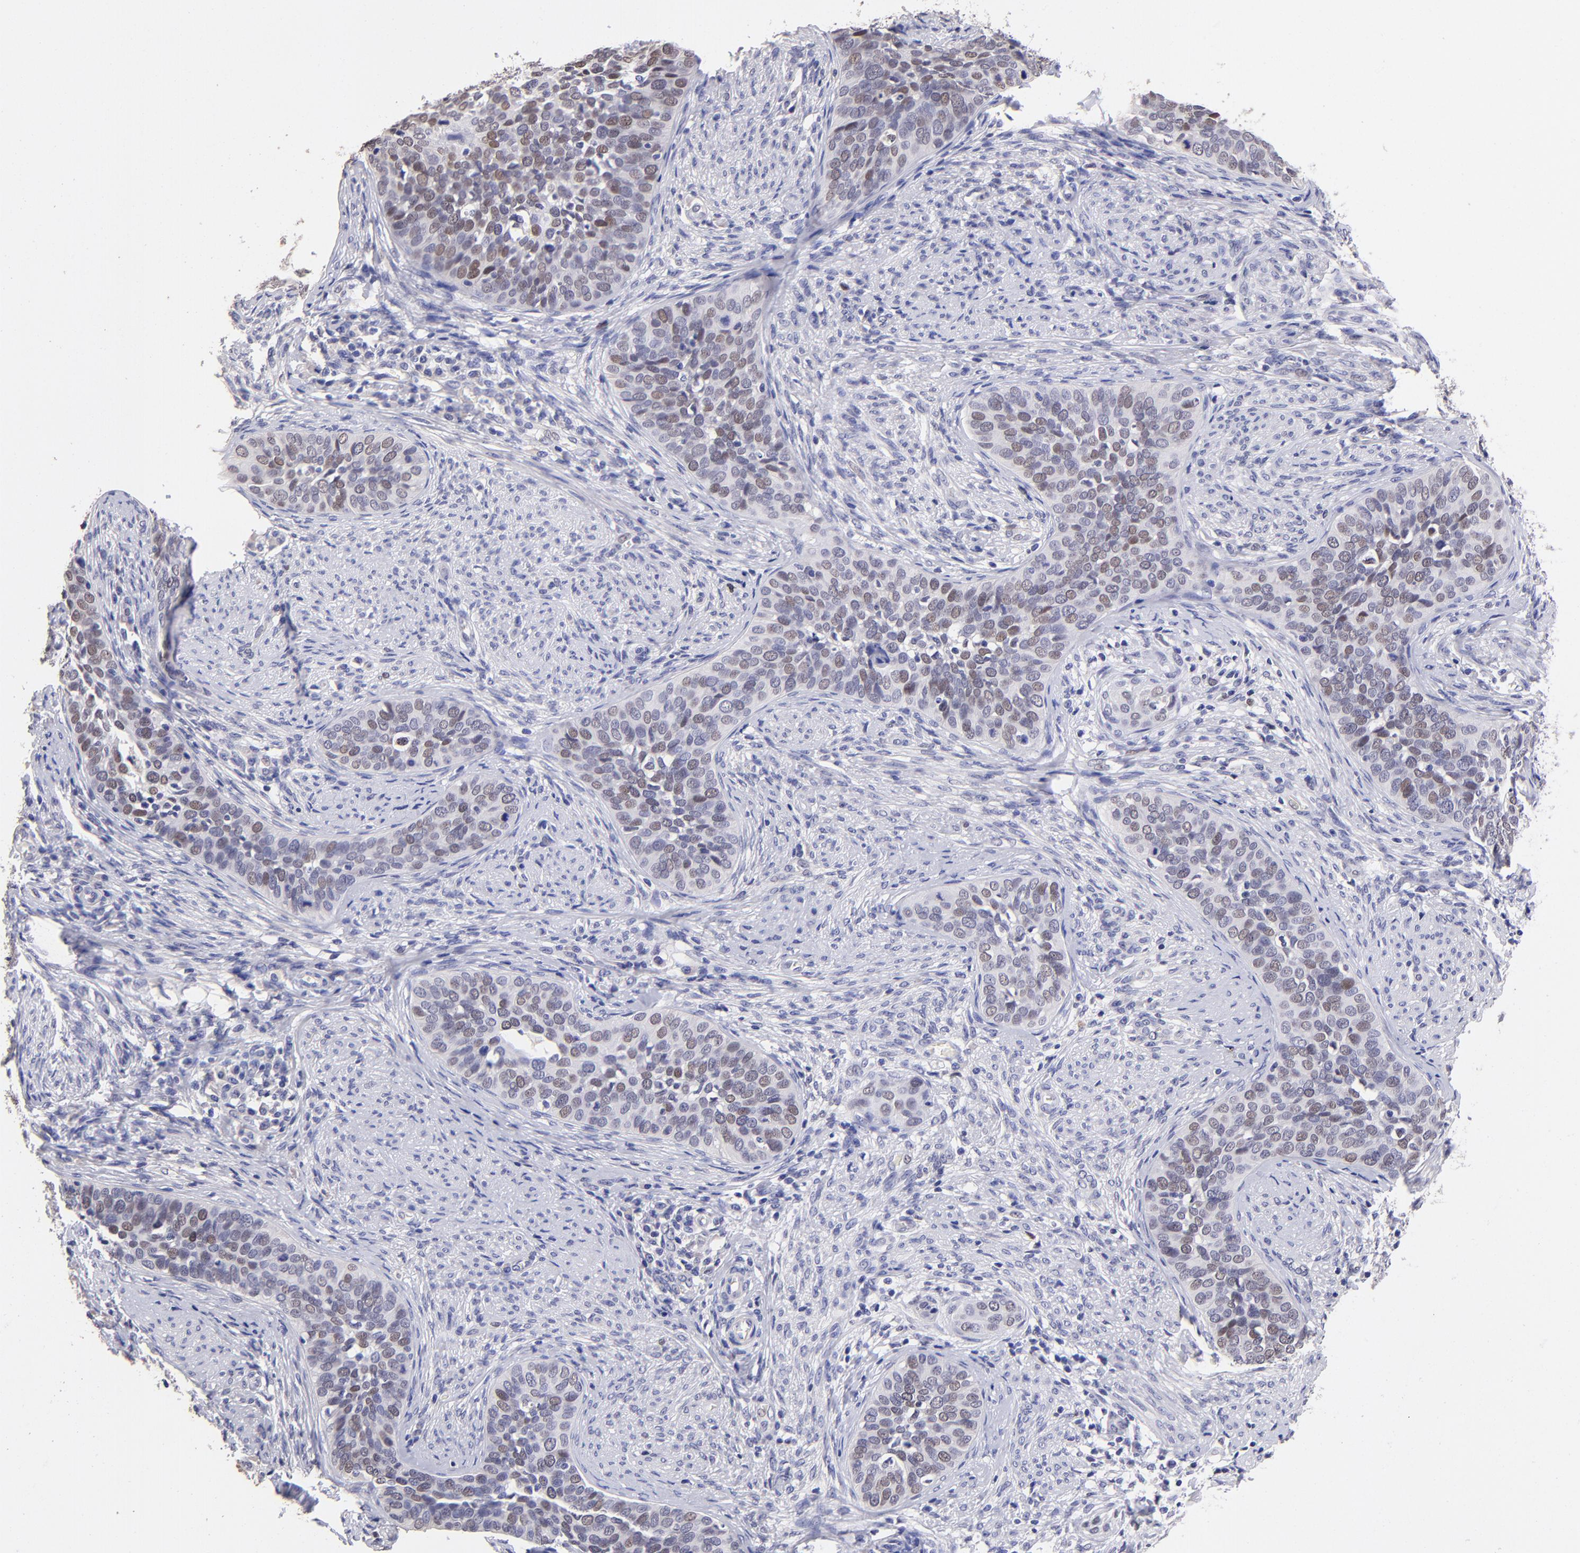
{"staining": {"intensity": "weak", "quantity": "25%-75%", "location": "nuclear"}, "tissue": "cervical cancer", "cell_type": "Tumor cells", "image_type": "cancer", "snomed": [{"axis": "morphology", "description": "Squamous cell carcinoma, NOS"}, {"axis": "topography", "description": "Cervix"}], "caption": "Squamous cell carcinoma (cervical) tissue demonstrates weak nuclear expression in approximately 25%-75% of tumor cells", "gene": "DNMT1", "patient": {"sex": "female", "age": 31}}